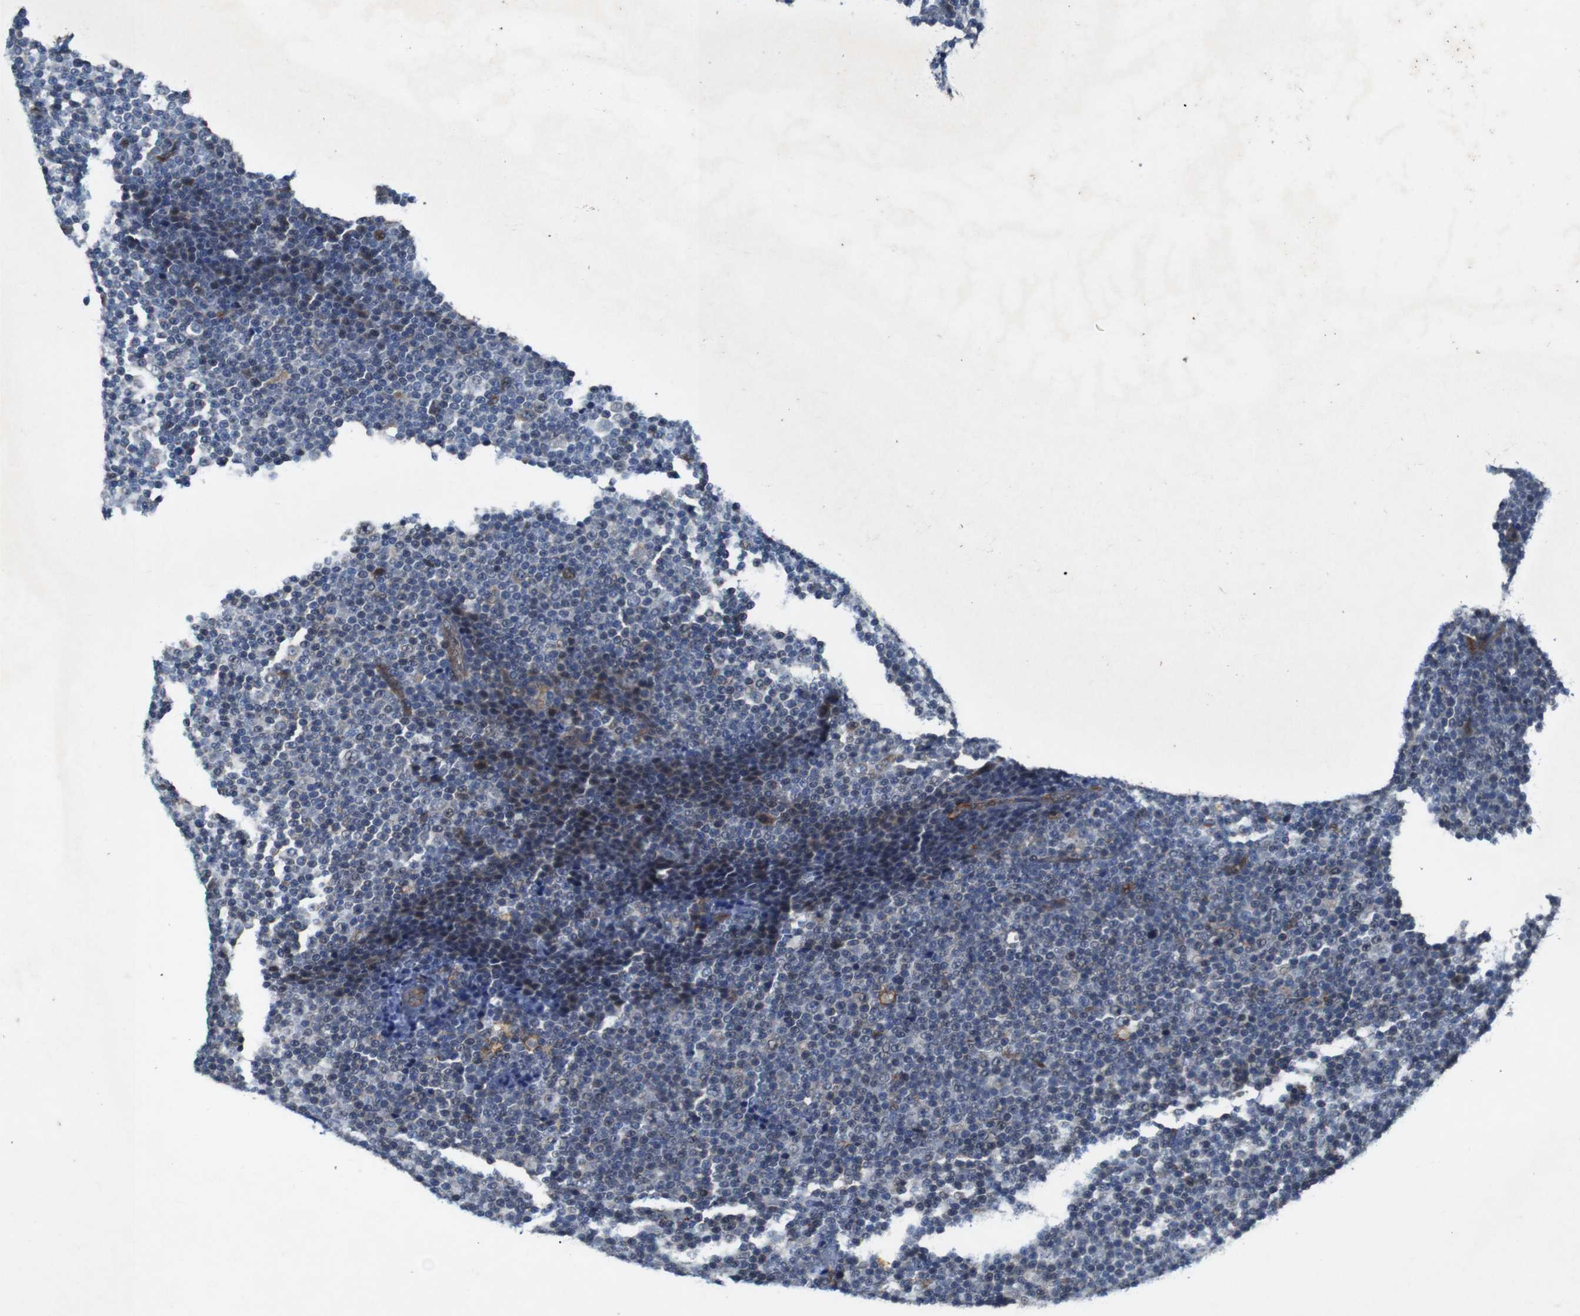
{"staining": {"intensity": "negative", "quantity": "none", "location": "none"}, "tissue": "lymphoma", "cell_type": "Tumor cells", "image_type": "cancer", "snomed": [{"axis": "morphology", "description": "Malignant lymphoma, non-Hodgkin's type, Low grade"}, {"axis": "topography", "description": "Lymph node"}], "caption": "A photomicrograph of lymphoma stained for a protein exhibits no brown staining in tumor cells.", "gene": "PTGER4", "patient": {"sex": "female", "age": 67}}